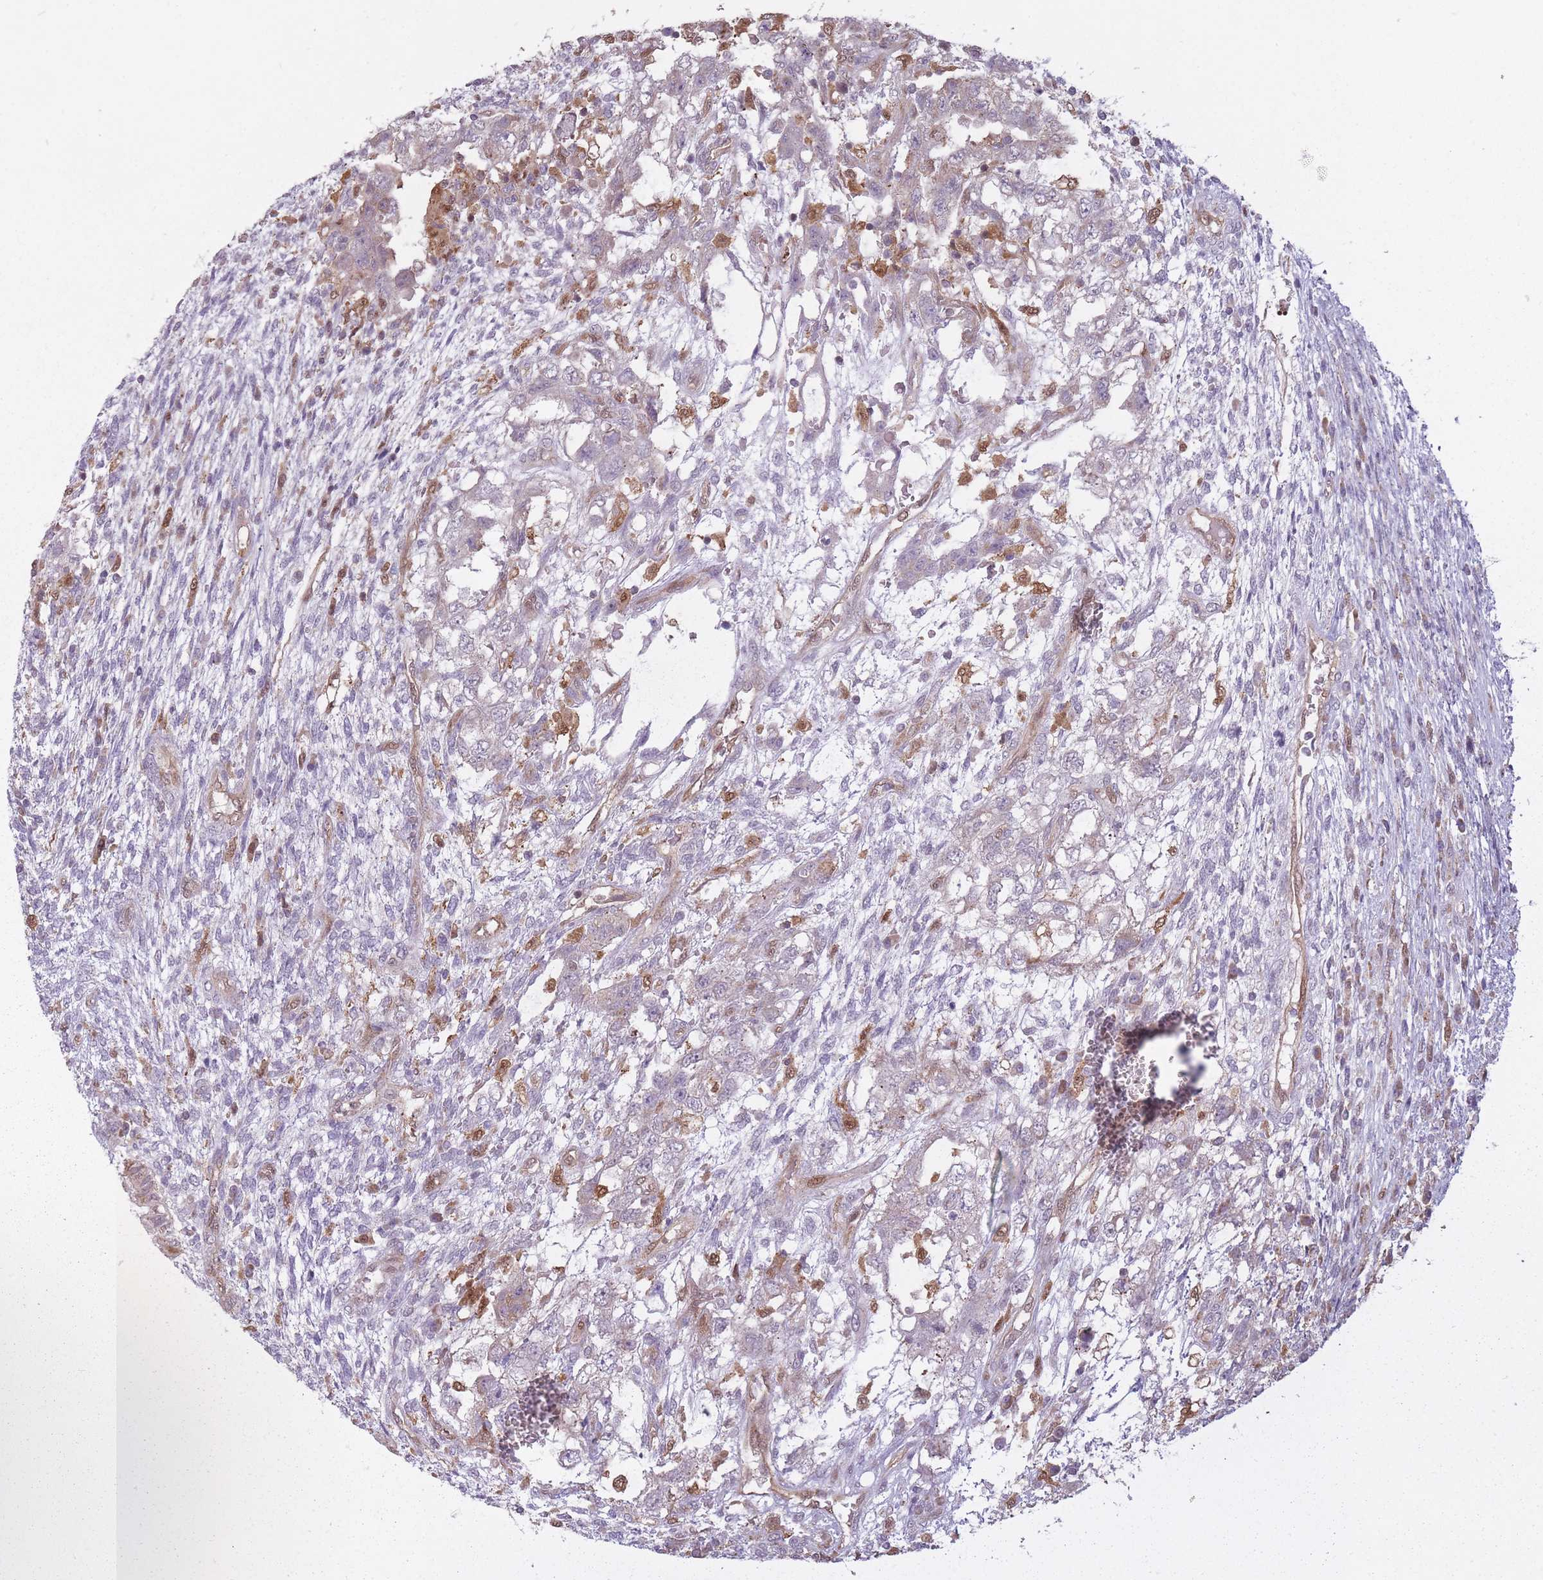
{"staining": {"intensity": "negative", "quantity": "none", "location": "none"}, "tissue": "testis cancer", "cell_type": "Tumor cells", "image_type": "cancer", "snomed": [{"axis": "morphology", "description": "Carcinoma, Embryonal, NOS"}, {"axis": "topography", "description": "Testis"}], "caption": "Tumor cells show no significant staining in embryonal carcinoma (testis).", "gene": "LGALS9", "patient": {"sex": "male", "age": 26}}